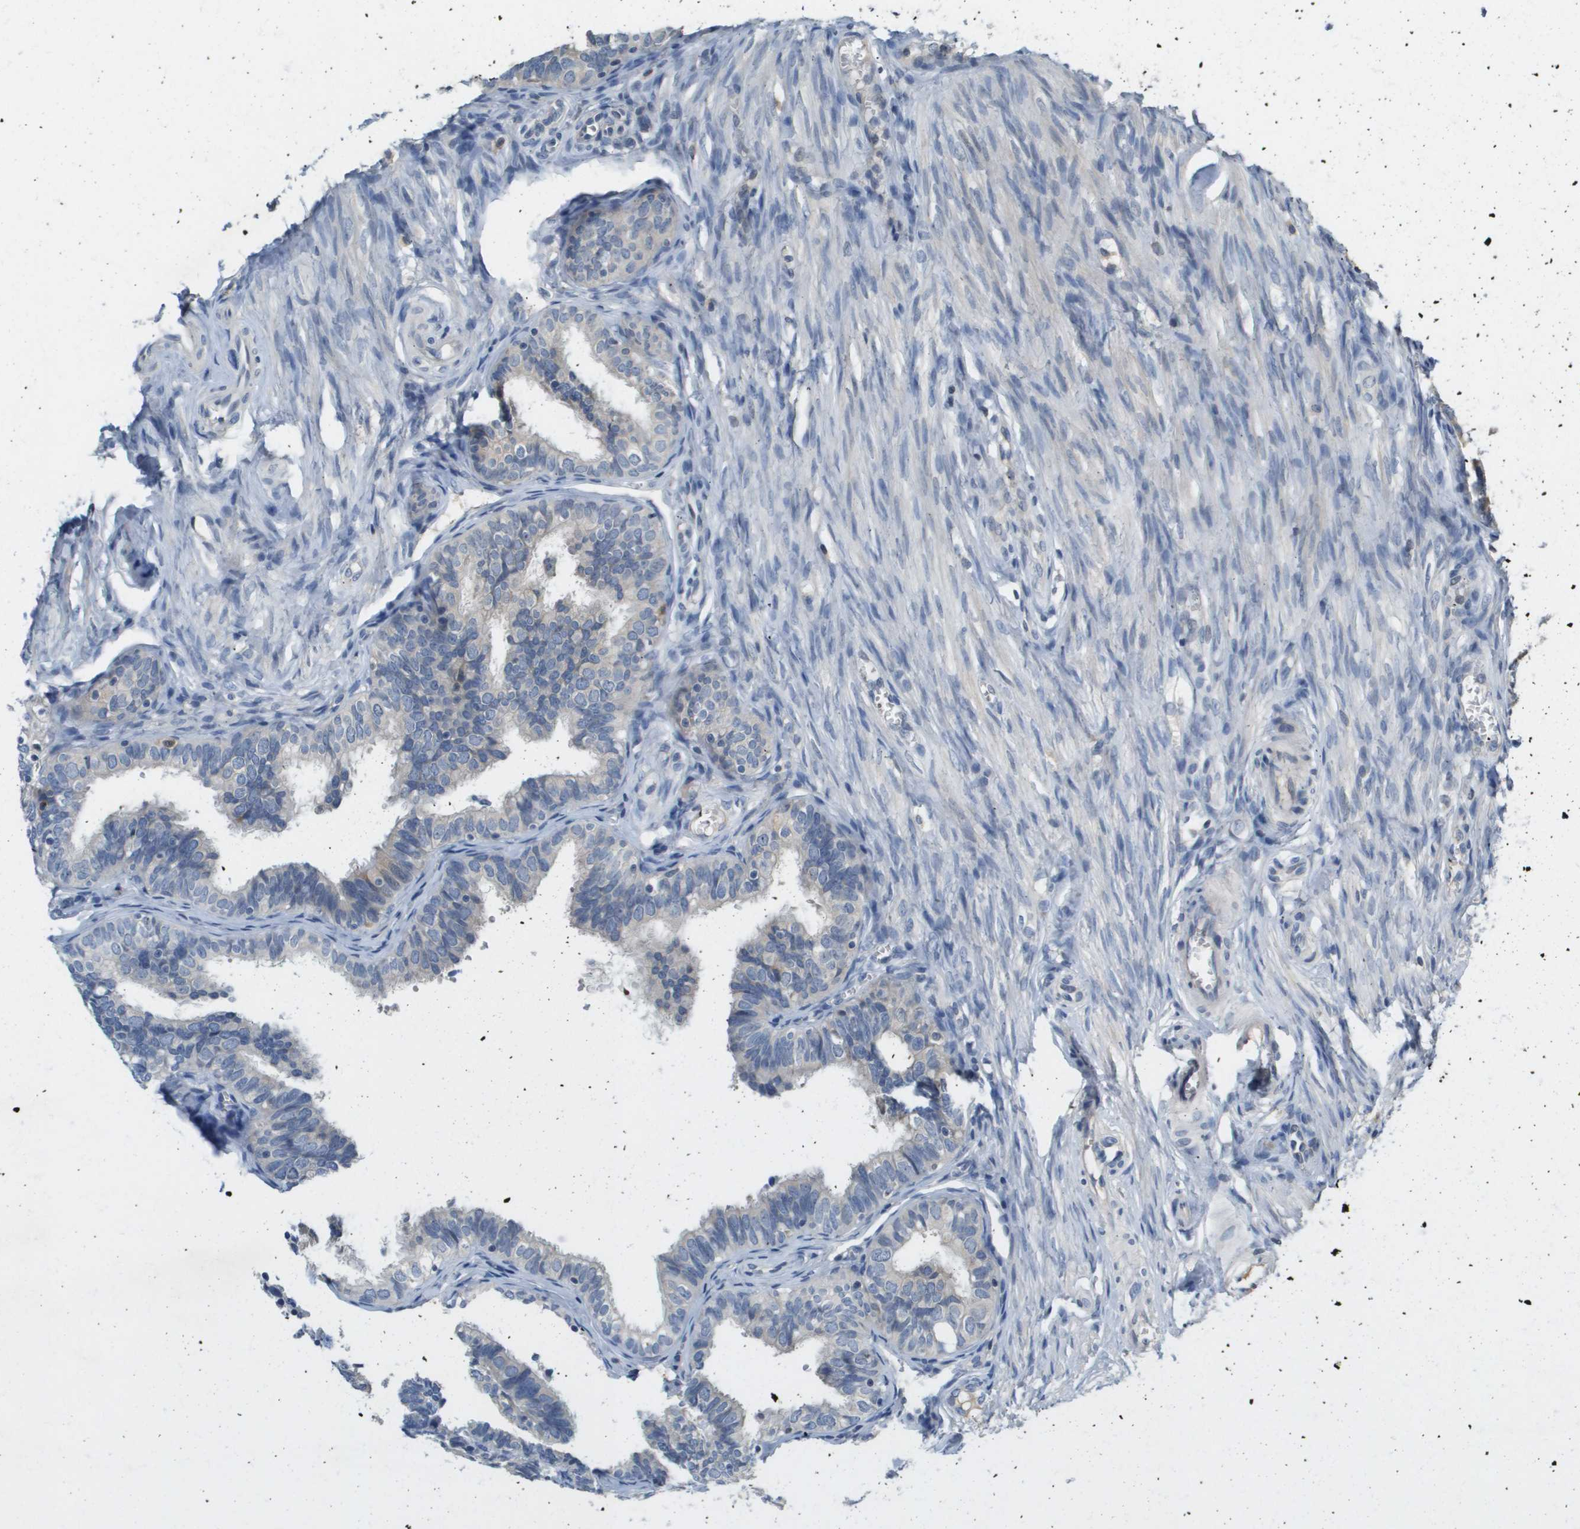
{"staining": {"intensity": "weak", "quantity": "<25%", "location": "cytoplasmic/membranous"}, "tissue": "fallopian tube", "cell_type": "Glandular cells", "image_type": "normal", "snomed": [{"axis": "morphology", "description": "Normal tissue, NOS"}, {"axis": "topography", "description": "Fallopian tube"}], "caption": "Immunohistochemical staining of benign fallopian tube shows no significant expression in glandular cells. (Immunohistochemistry, brightfield microscopy, high magnification).", "gene": "CAPN11", "patient": {"sex": "female", "age": 46}}